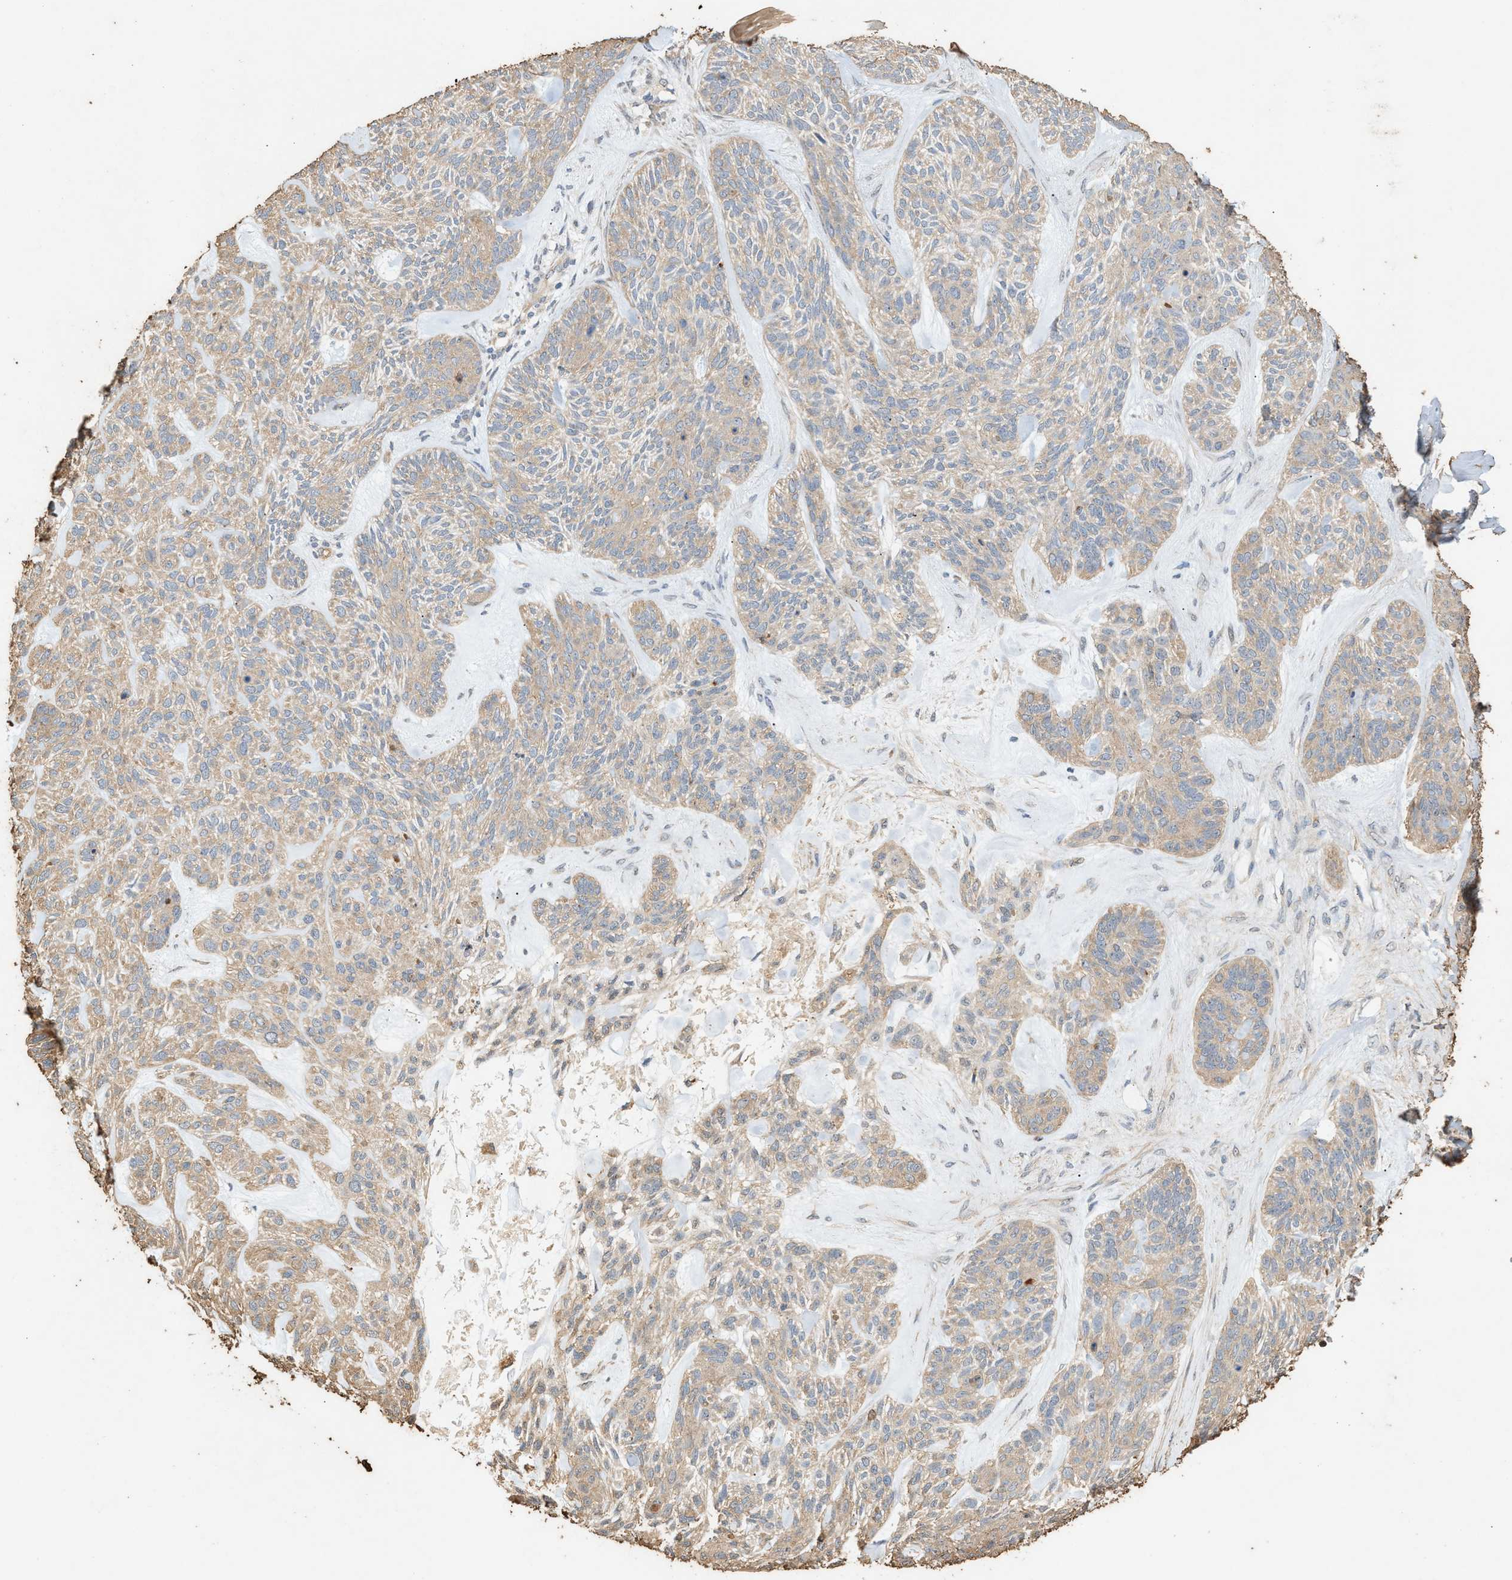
{"staining": {"intensity": "weak", "quantity": ">75%", "location": "cytoplasmic/membranous"}, "tissue": "skin cancer", "cell_type": "Tumor cells", "image_type": "cancer", "snomed": [{"axis": "morphology", "description": "Basal cell carcinoma"}, {"axis": "topography", "description": "Skin"}], "caption": "Protein staining demonstrates weak cytoplasmic/membranous positivity in approximately >75% of tumor cells in skin basal cell carcinoma.", "gene": "DCAF7", "patient": {"sex": "male", "age": 55}}